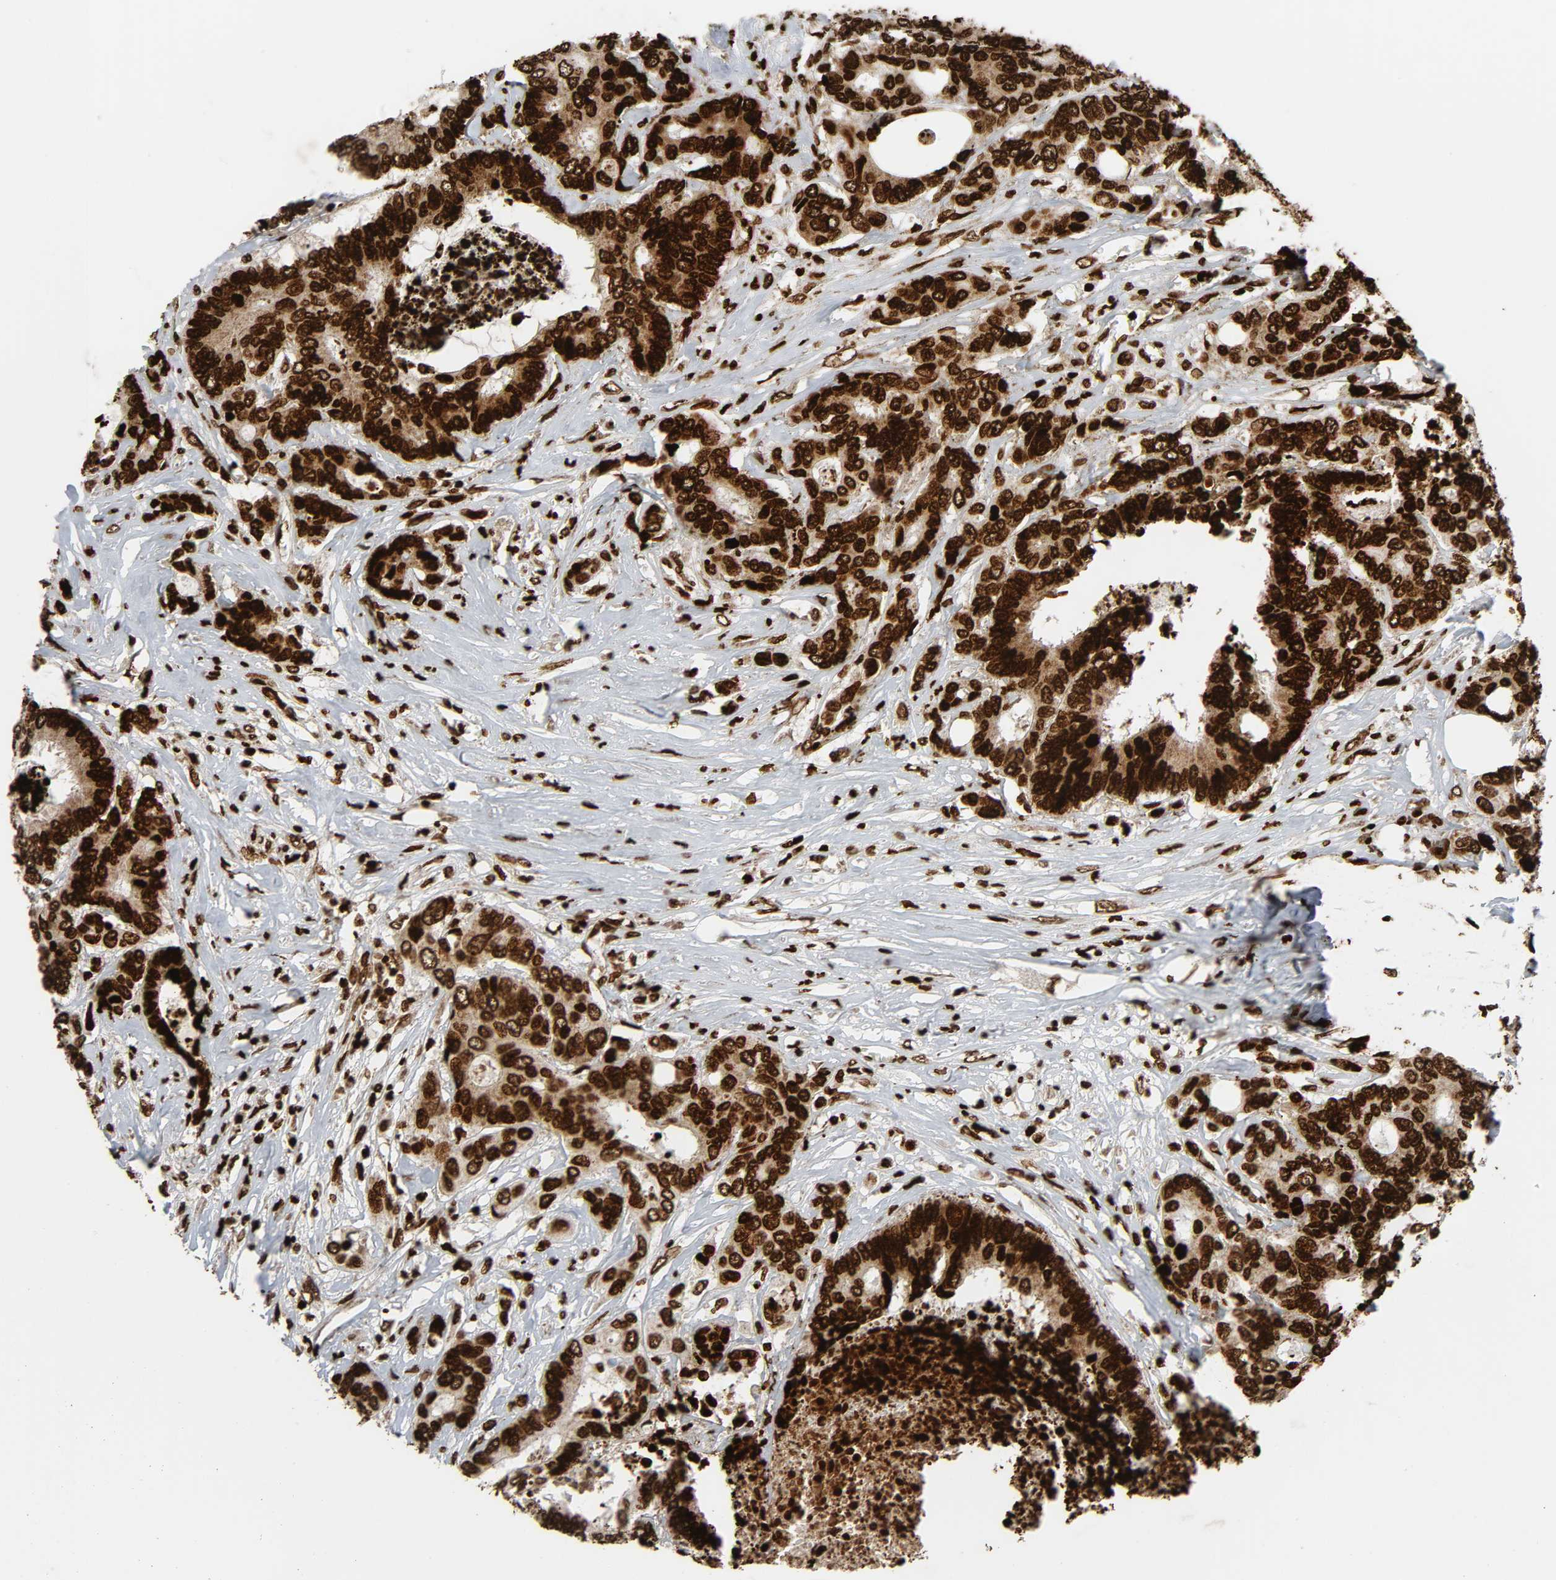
{"staining": {"intensity": "strong", "quantity": ">75%", "location": "nuclear"}, "tissue": "colorectal cancer", "cell_type": "Tumor cells", "image_type": "cancer", "snomed": [{"axis": "morphology", "description": "Adenocarcinoma, NOS"}, {"axis": "topography", "description": "Rectum"}], "caption": "DAB immunohistochemical staining of human colorectal cancer exhibits strong nuclear protein staining in approximately >75% of tumor cells.", "gene": "RXRA", "patient": {"sex": "male", "age": 55}}